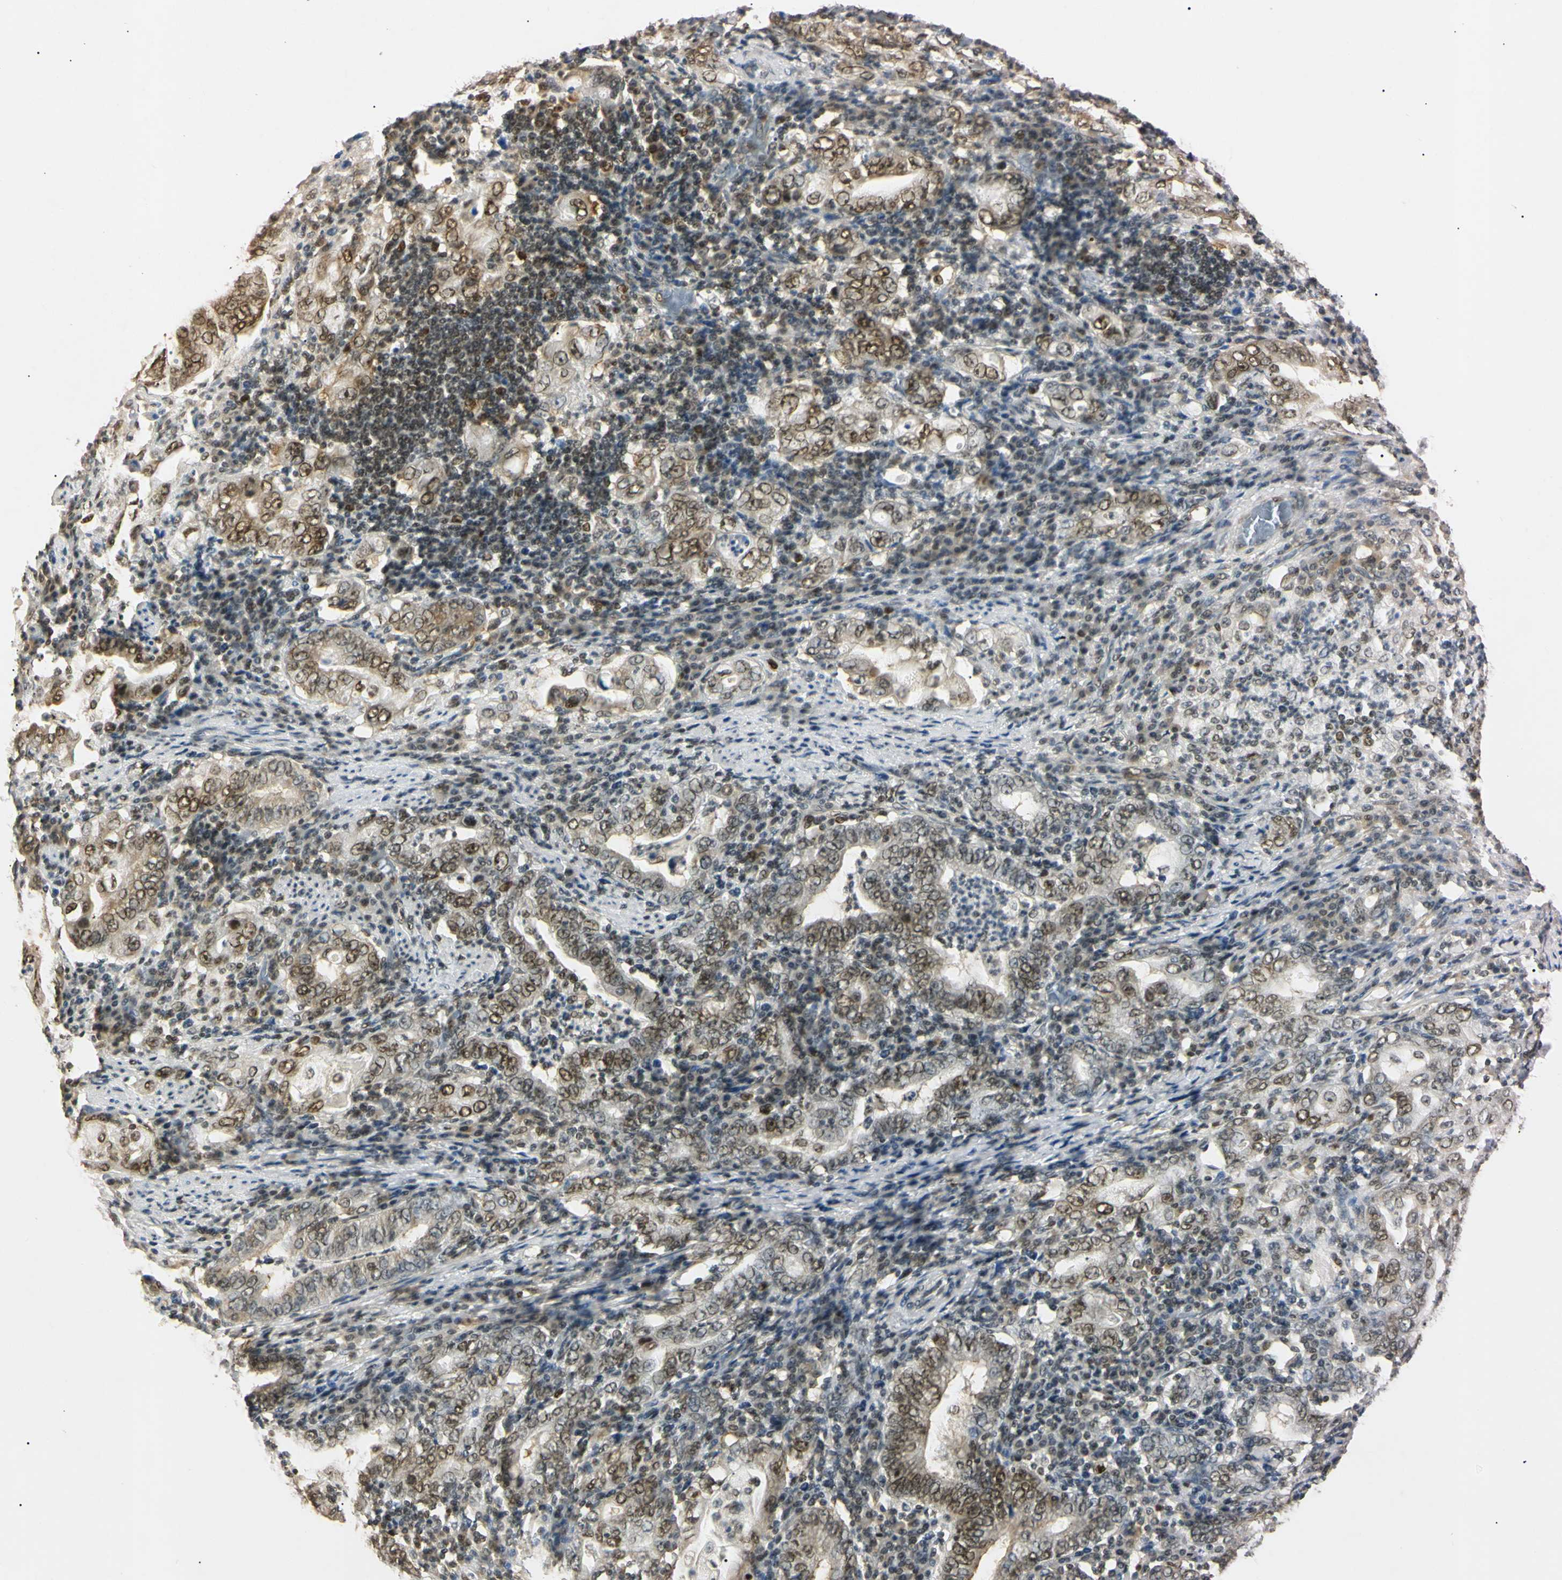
{"staining": {"intensity": "moderate", "quantity": ">75%", "location": "cytoplasmic/membranous,nuclear"}, "tissue": "stomach cancer", "cell_type": "Tumor cells", "image_type": "cancer", "snomed": [{"axis": "morphology", "description": "Normal tissue, NOS"}, {"axis": "morphology", "description": "Adenocarcinoma, NOS"}, {"axis": "topography", "description": "Esophagus"}, {"axis": "topography", "description": "Stomach, upper"}, {"axis": "topography", "description": "Peripheral nerve tissue"}], "caption": "DAB immunohistochemical staining of adenocarcinoma (stomach) exhibits moderate cytoplasmic/membranous and nuclear protein staining in about >75% of tumor cells.", "gene": "SMARCA5", "patient": {"sex": "male", "age": 62}}